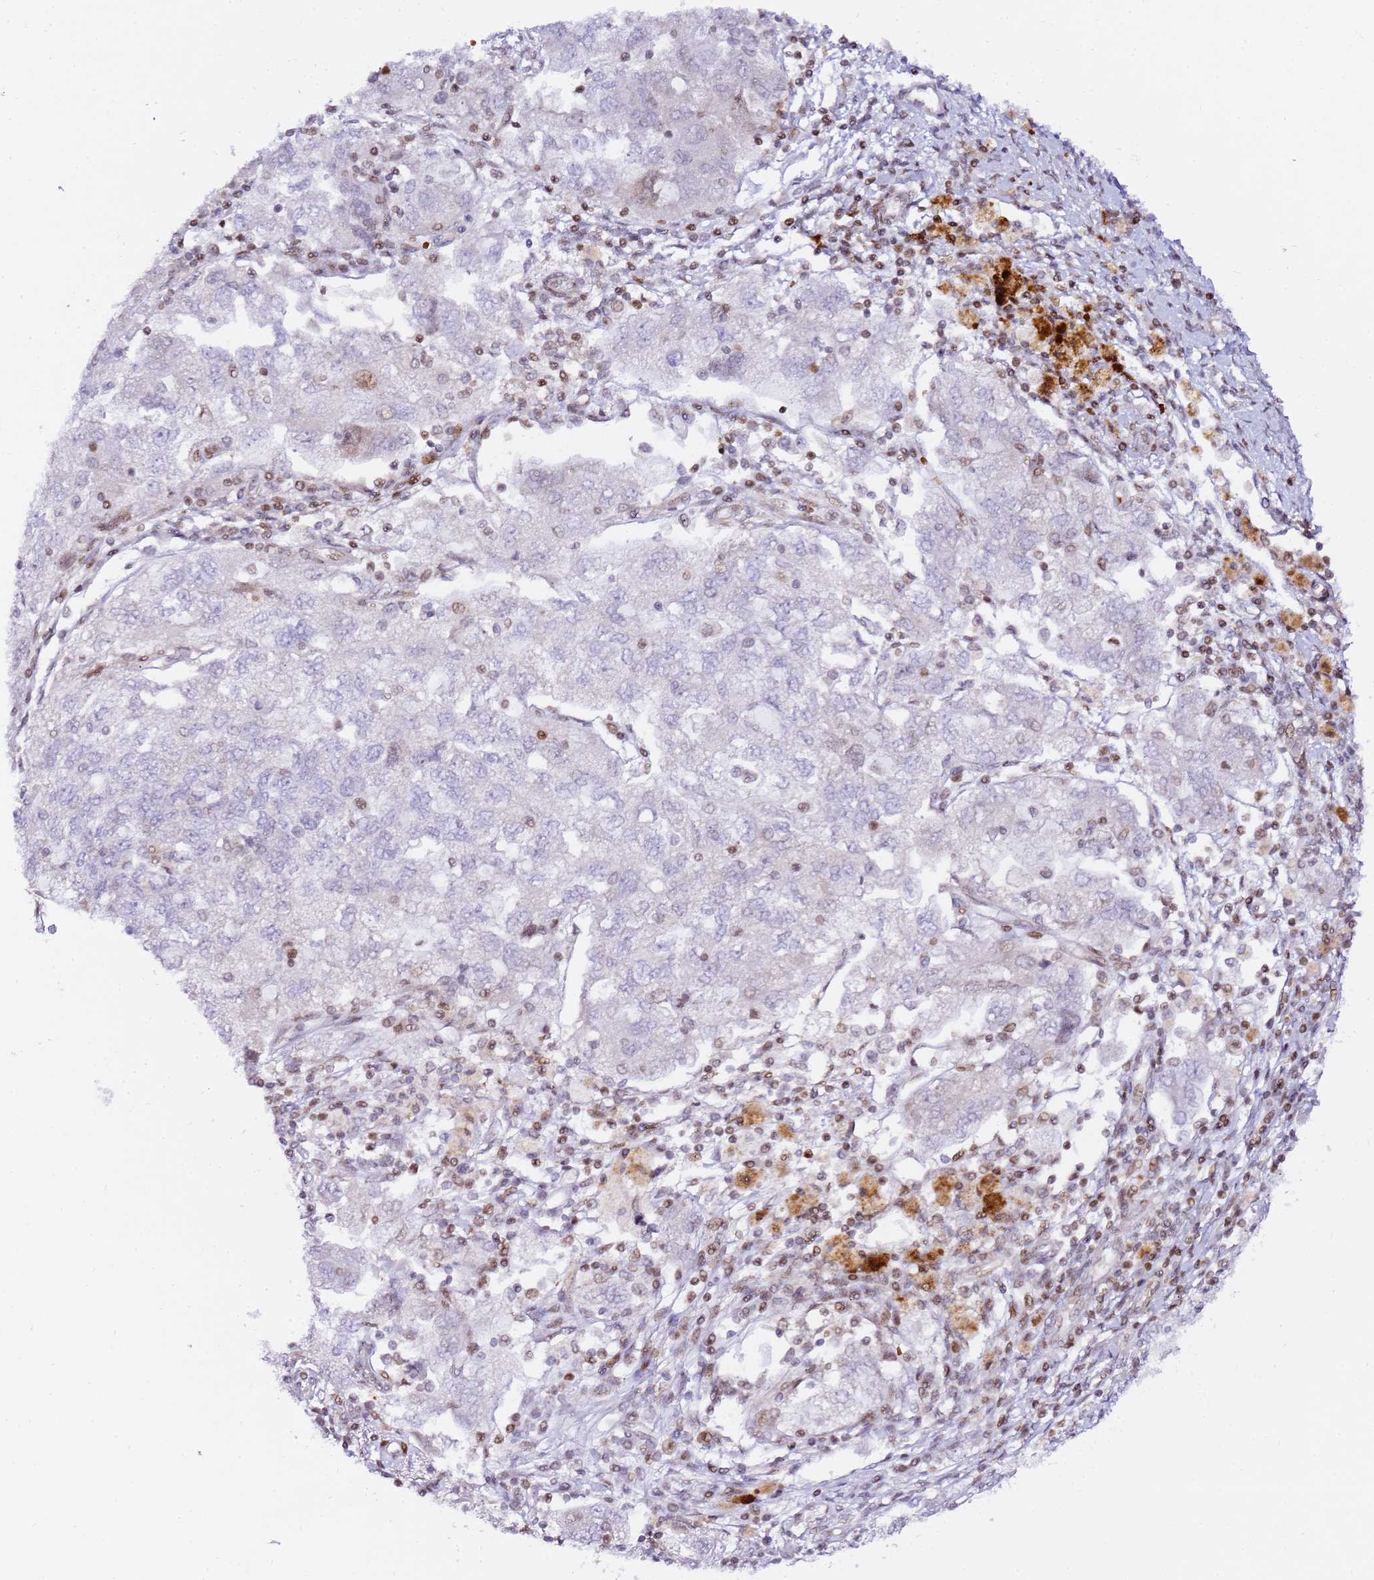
{"staining": {"intensity": "negative", "quantity": "none", "location": "none"}, "tissue": "ovarian cancer", "cell_type": "Tumor cells", "image_type": "cancer", "snomed": [{"axis": "morphology", "description": "Carcinoma, NOS"}, {"axis": "morphology", "description": "Cystadenocarcinoma, serous, NOS"}, {"axis": "topography", "description": "Ovary"}], "caption": "A histopathology image of human ovarian cancer (carcinoma) is negative for staining in tumor cells.", "gene": "GBP2", "patient": {"sex": "female", "age": 69}}